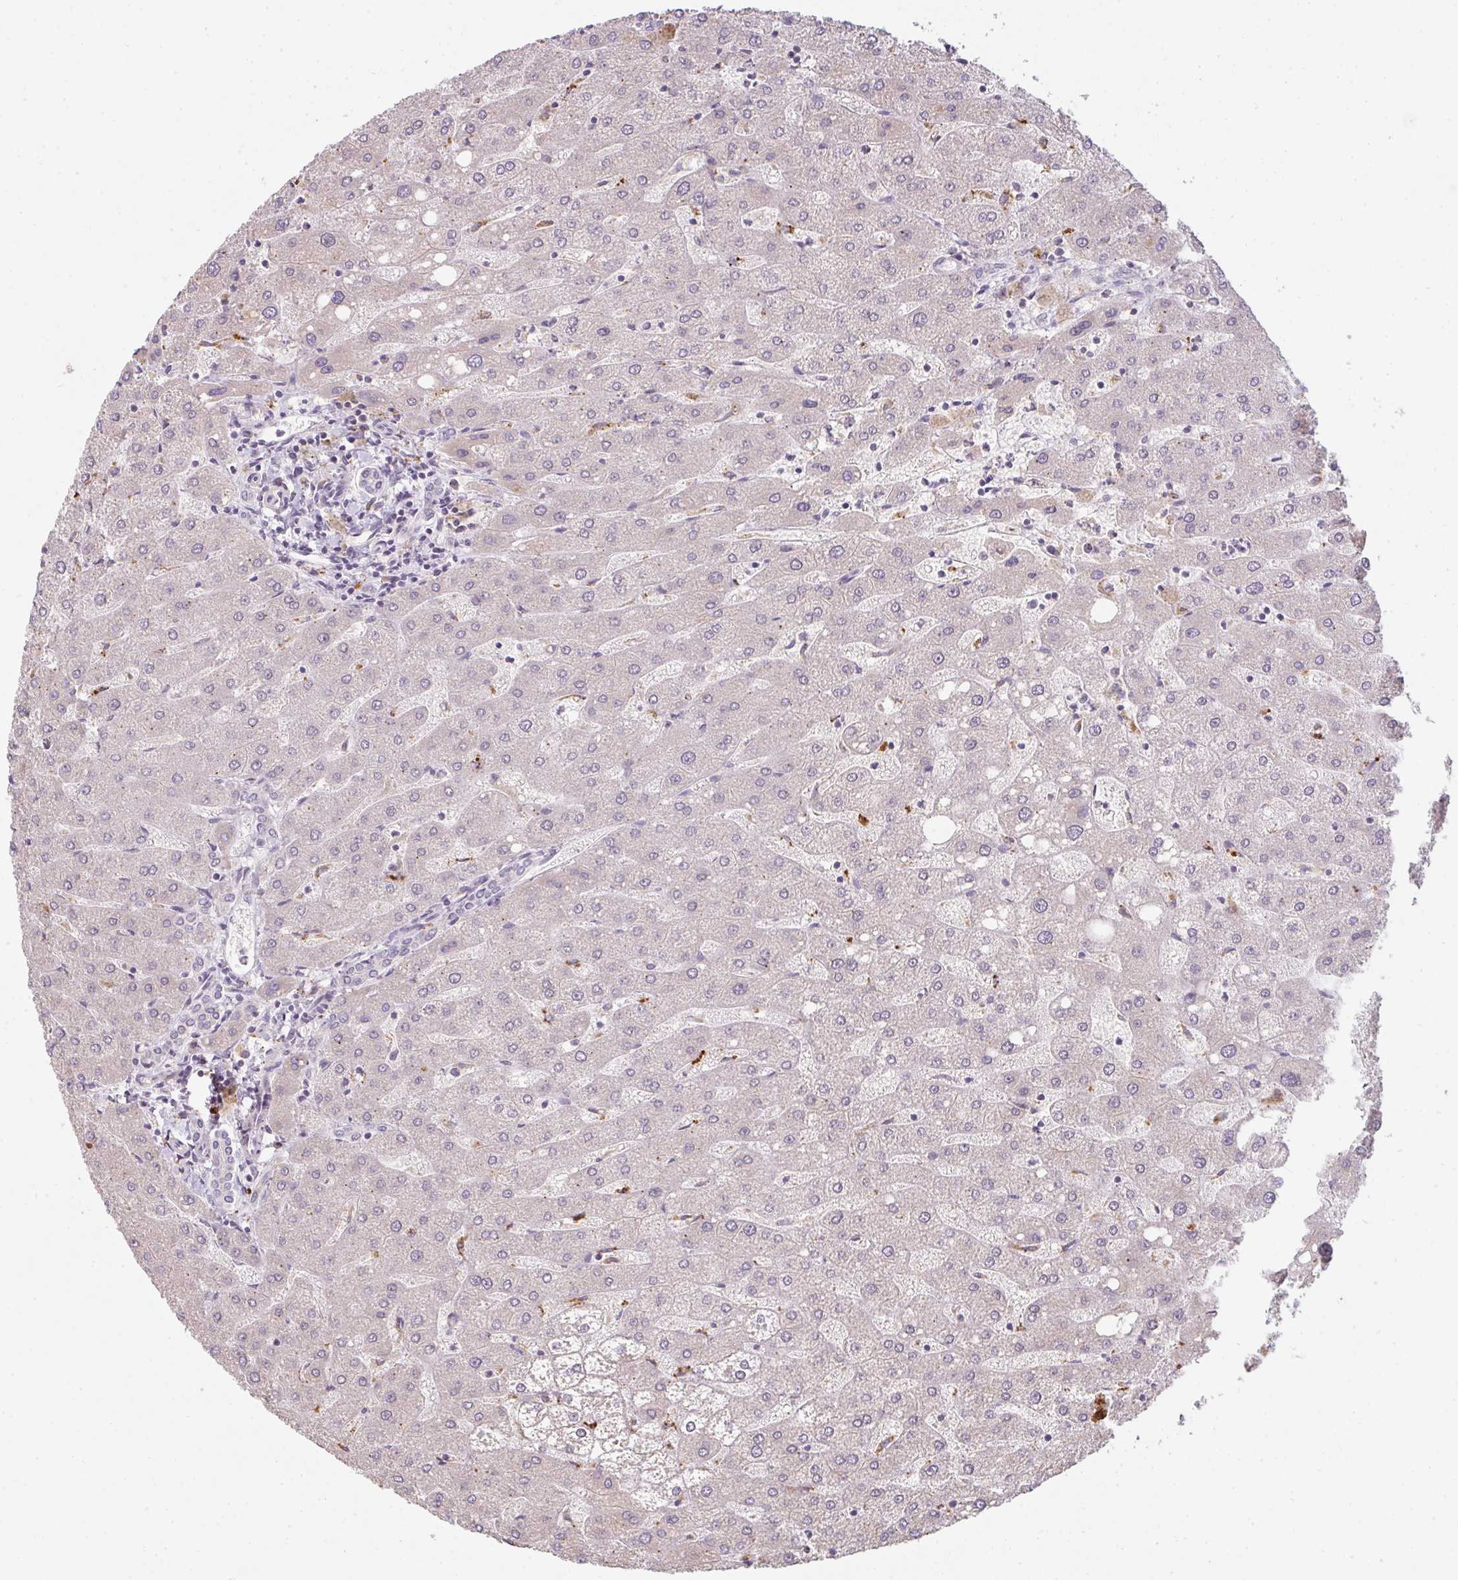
{"staining": {"intensity": "negative", "quantity": "none", "location": "none"}, "tissue": "liver", "cell_type": "Cholangiocytes", "image_type": "normal", "snomed": [{"axis": "morphology", "description": "Normal tissue, NOS"}, {"axis": "topography", "description": "Liver"}], "caption": "Image shows no protein expression in cholangiocytes of unremarkable liver. (DAB (3,3'-diaminobenzidine) immunohistochemistry visualized using brightfield microscopy, high magnification).", "gene": "TMEM237", "patient": {"sex": "male", "age": 67}}